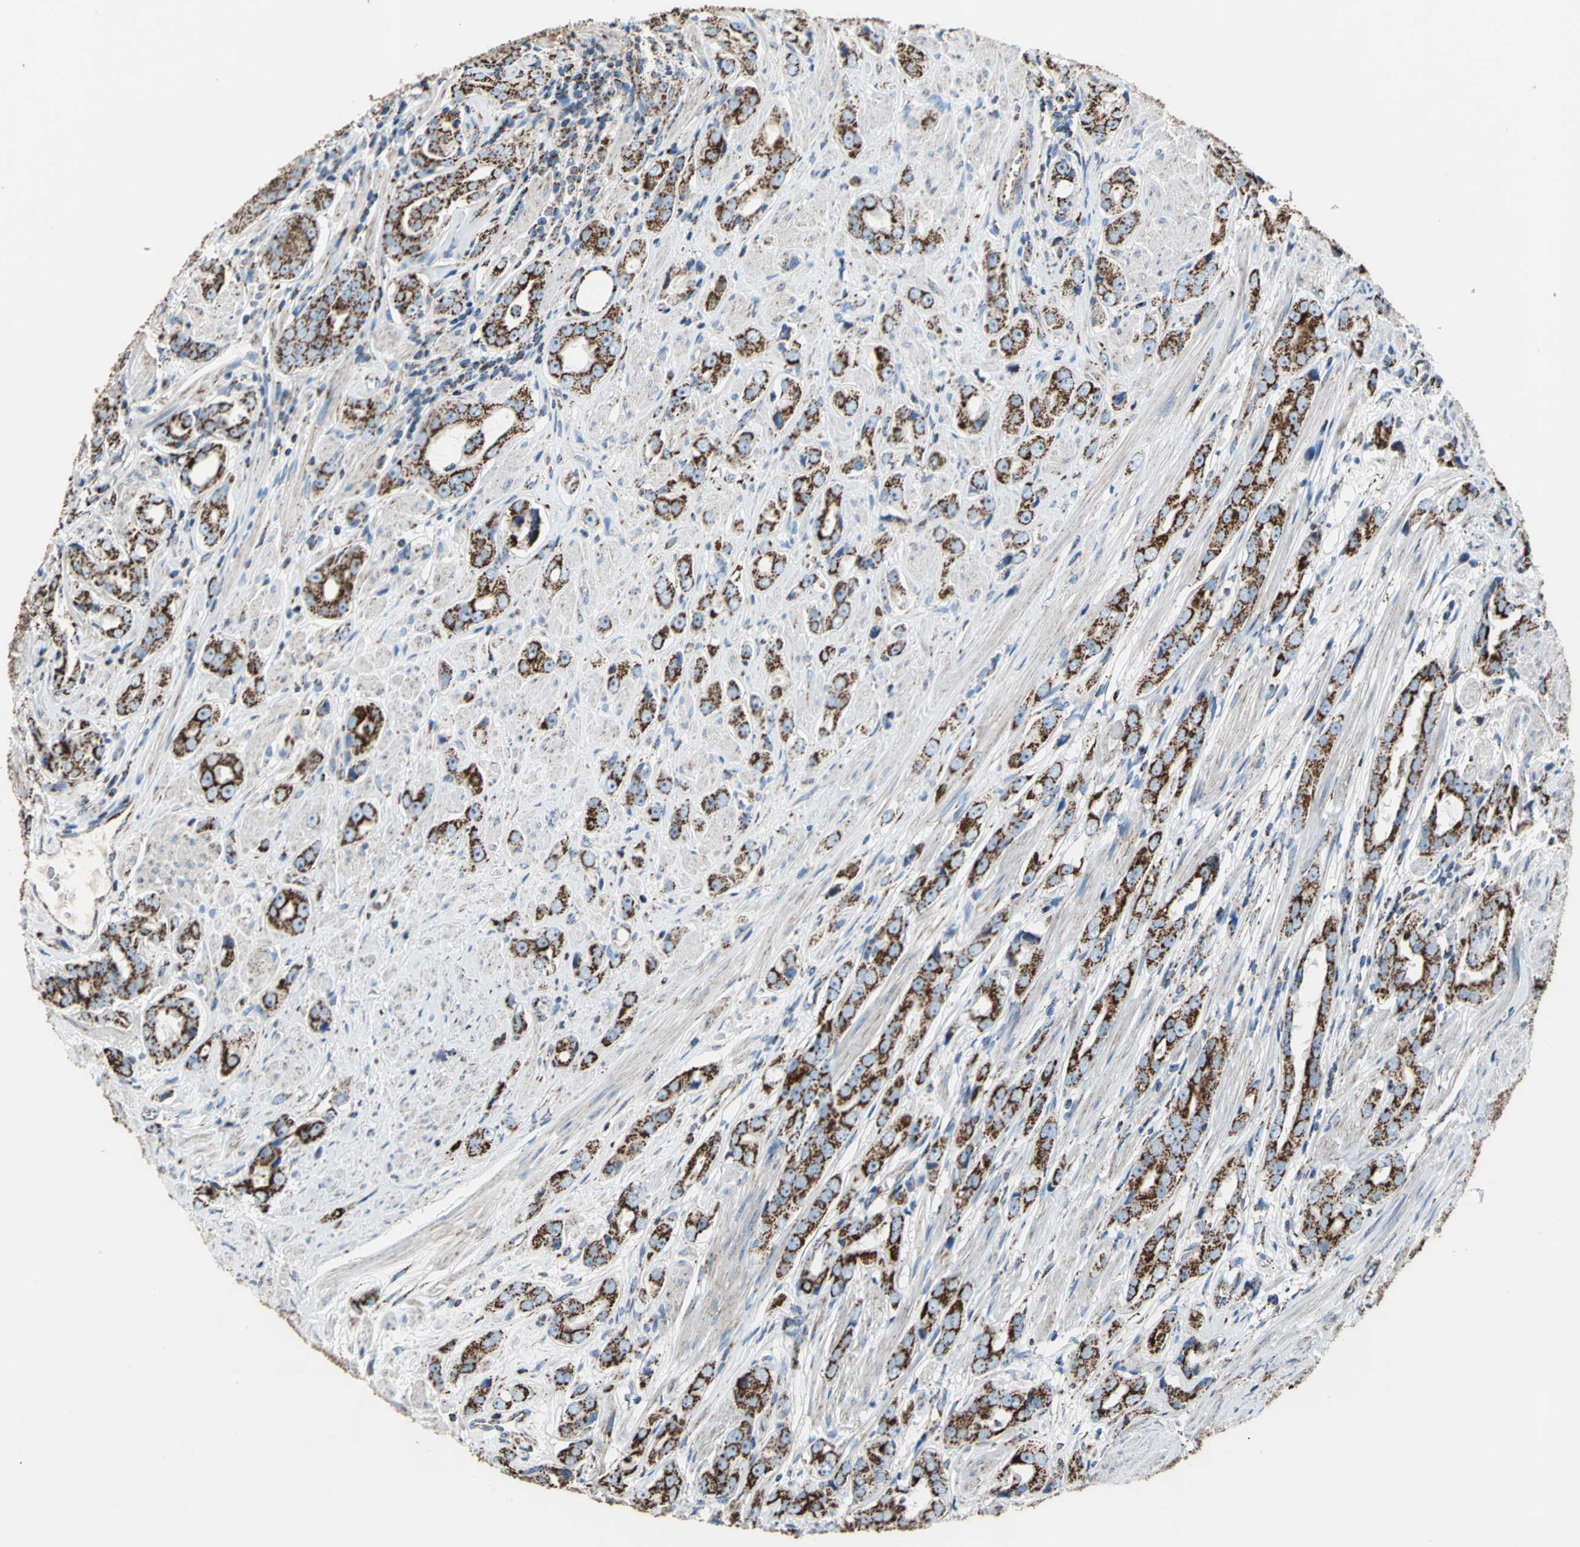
{"staining": {"intensity": "strong", "quantity": ">75%", "location": "cytoplasmic/membranous"}, "tissue": "prostate cancer", "cell_type": "Tumor cells", "image_type": "cancer", "snomed": [{"axis": "morphology", "description": "Adenocarcinoma, Medium grade"}, {"axis": "topography", "description": "Prostate"}], "caption": "Human prostate medium-grade adenocarcinoma stained with a brown dye shows strong cytoplasmic/membranous positive positivity in approximately >75% of tumor cells.", "gene": "ECH1", "patient": {"sex": "male", "age": 53}}